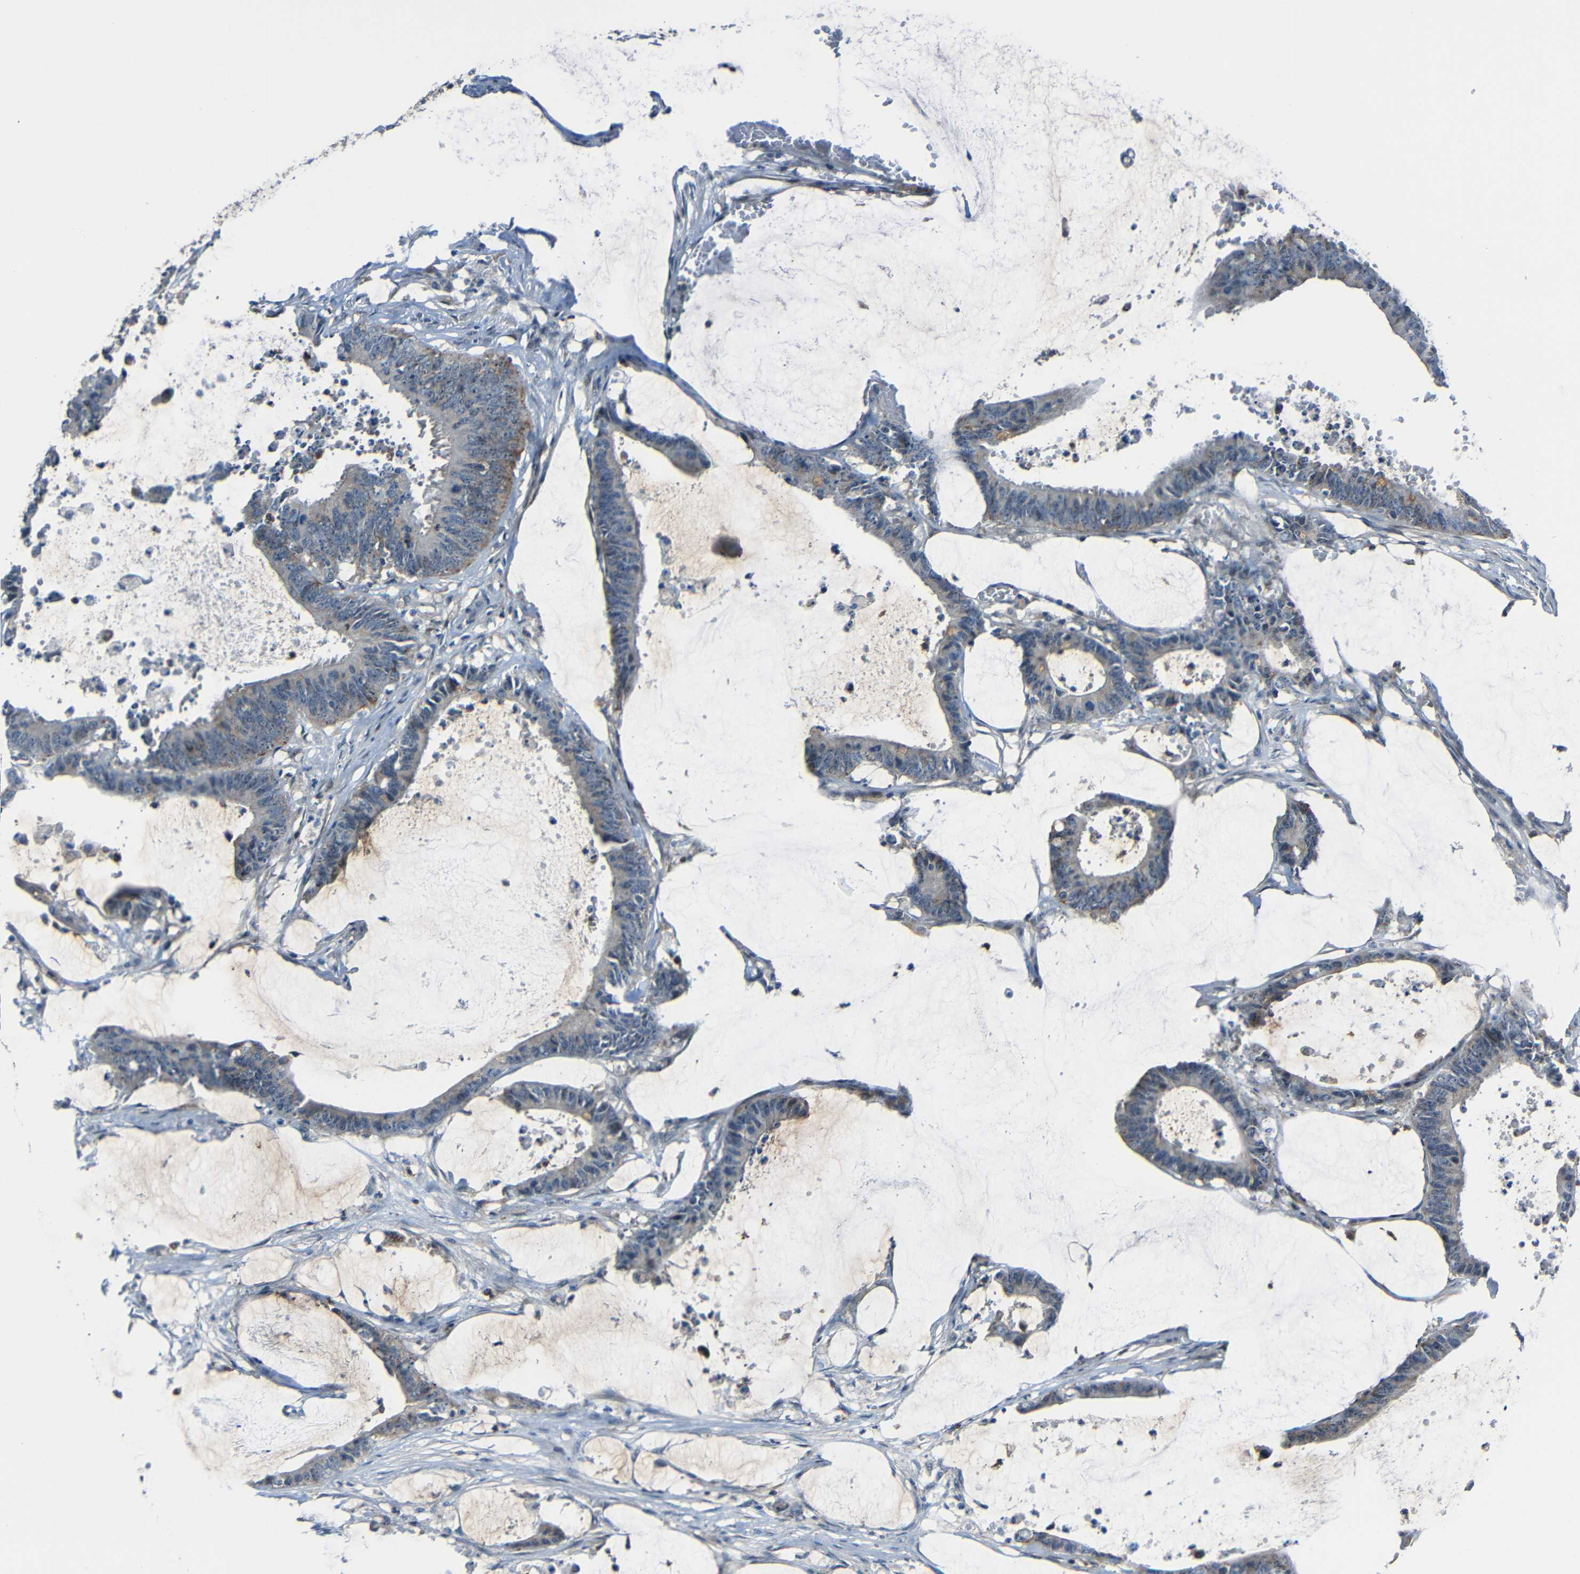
{"staining": {"intensity": "moderate", "quantity": "<25%", "location": "cytoplasmic/membranous"}, "tissue": "colorectal cancer", "cell_type": "Tumor cells", "image_type": "cancer", "snomed": [{"axis": "morphology", "description": "Adenocarcinoma, NOS"}, {"axis": "topography", "description": "Rectum"}], "caption": "Immunohistochemical staining of human colorectal cancer (adenocarcinoma) displays low levels of moderate cytoplasmic/membranous staining in approximately <25% of tumor cells.", "gene": "DNAJC5", "patient": {"sex": "female", "age": 66}}